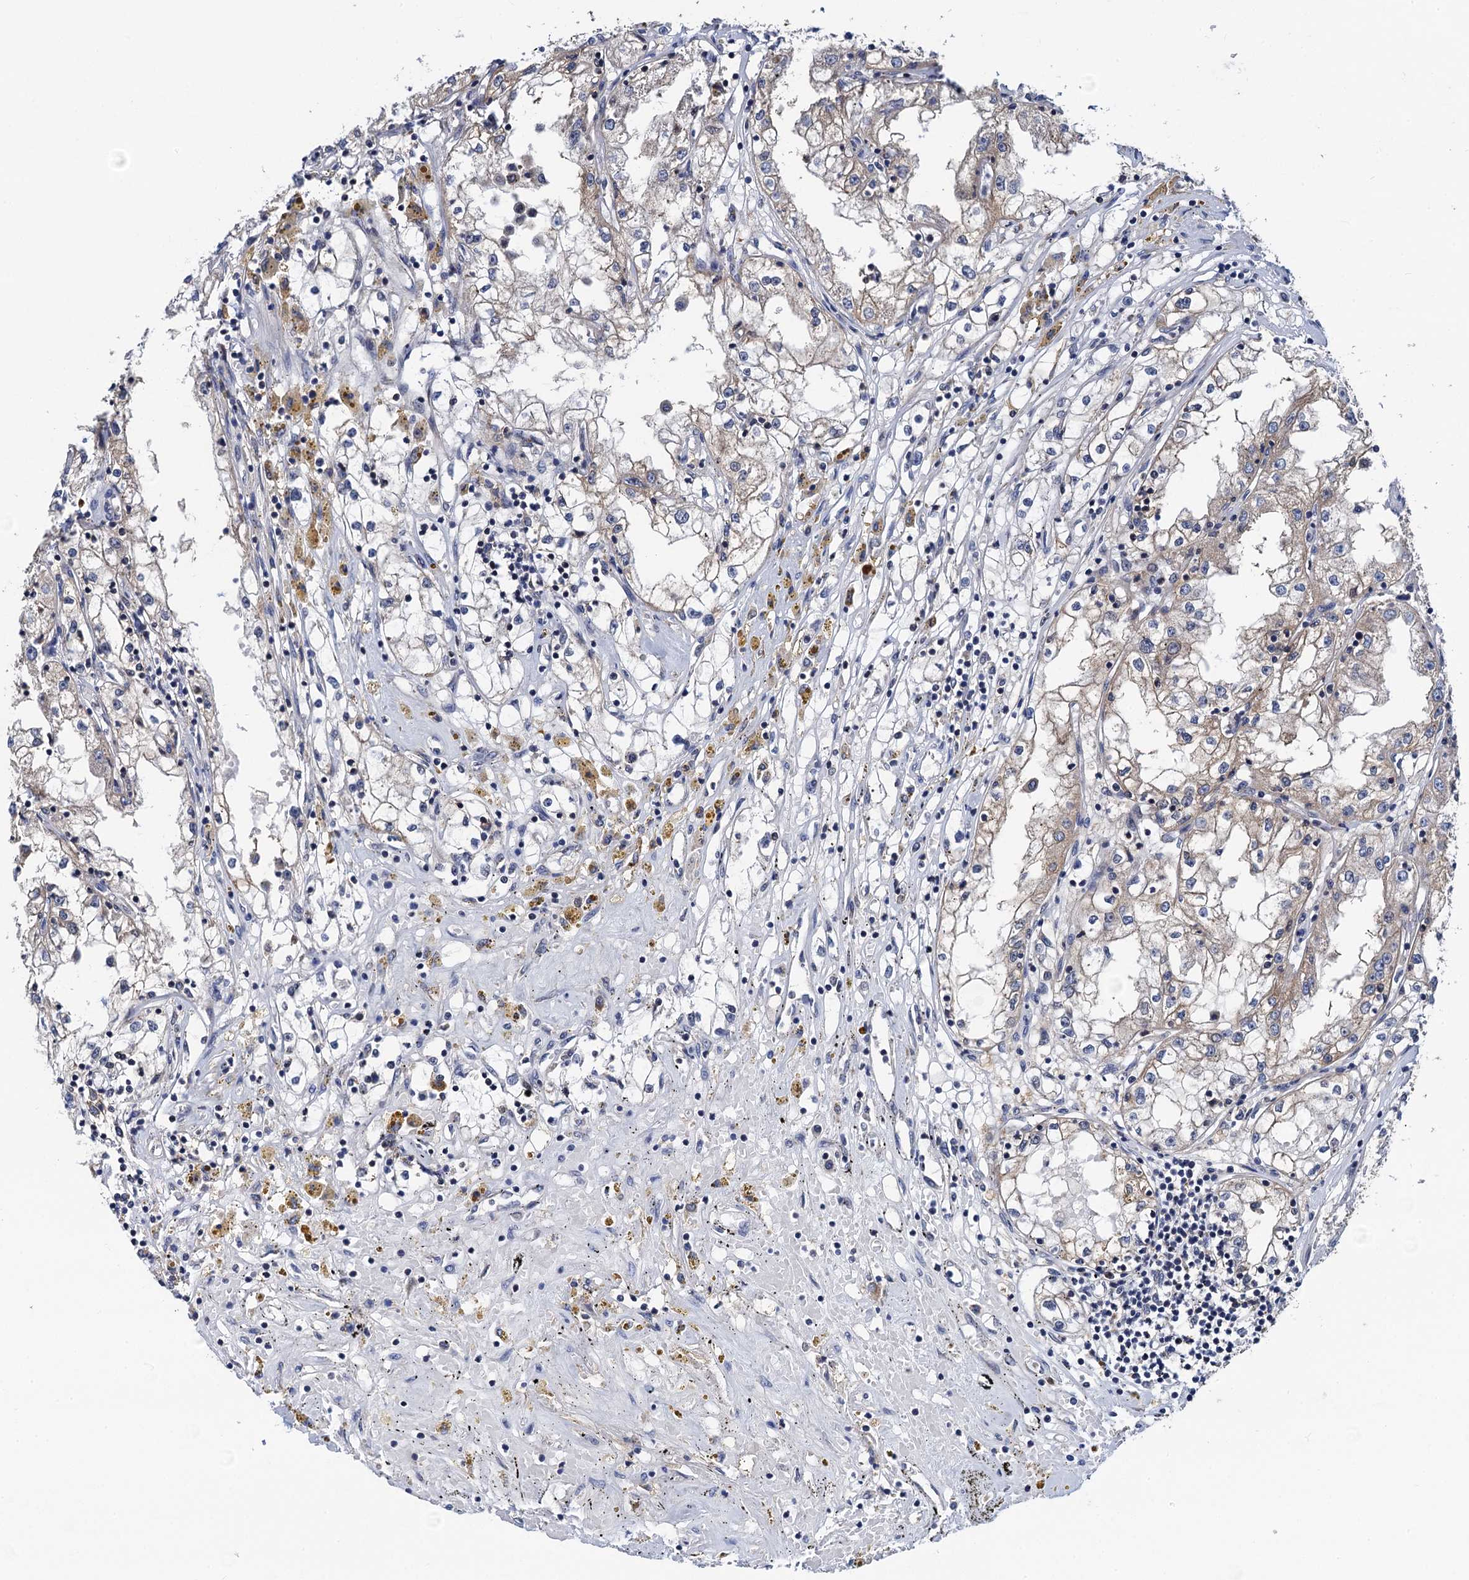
{"staining": {"intensity": "weak", "quantity": "<25%", "location": "cytoplasmic/membranous"}, "tissue": "renal cancer", "cell_type": "Tumor cells", "image_type": "cancer", "snomed": [{"axis": "morphology", "description": "Adenocarcinoma, NOS"}, {"axis": "topography", "description": "Kidney"}], "caption": "Tumor cells show no significant expression in renal adenocarcinoma.", "gene": "PTCD3", "patient": {"sex": "male", "age": 56}}